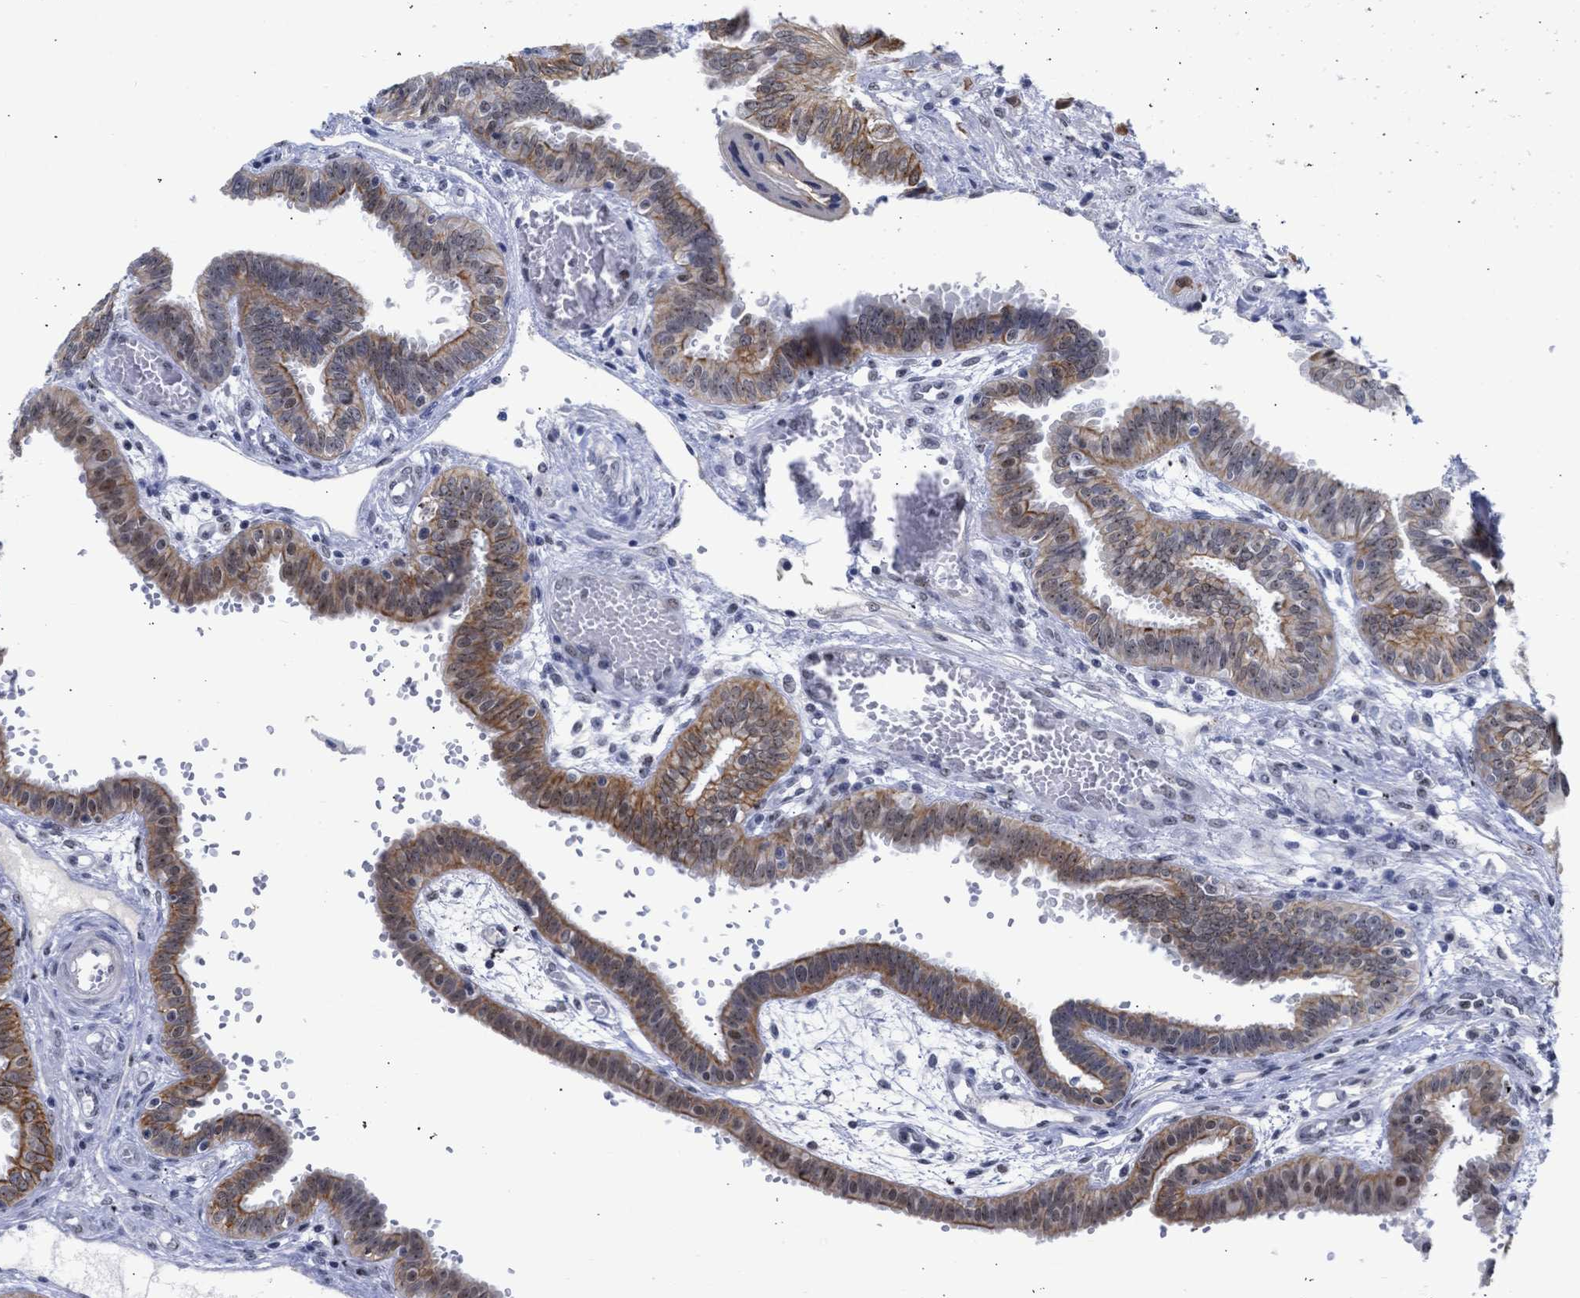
{"staining": {"intensity": "moderate", "quantity": ">75%", "location": "cytoplasmic/membranous,nuclear"}, "tissue": "fallopian tube", "cell_type": "Glandular cells", "image_type": "normal", "snomed": [{"axis": "morphology", "description": "Normal tissue, NOS"}, {"axis": "topography", "description": "Fallopian tube"}, {"axis": "topography", "description": "Placenta"}], "caption": "Glandular cells reveal medium levels of moderate cytoplasmic/membranous,nuclear positivity in about >75% of cells in normal fallopian tube.", "gene": "DDX41", "patient": {"sex": "female", "age": 32}}